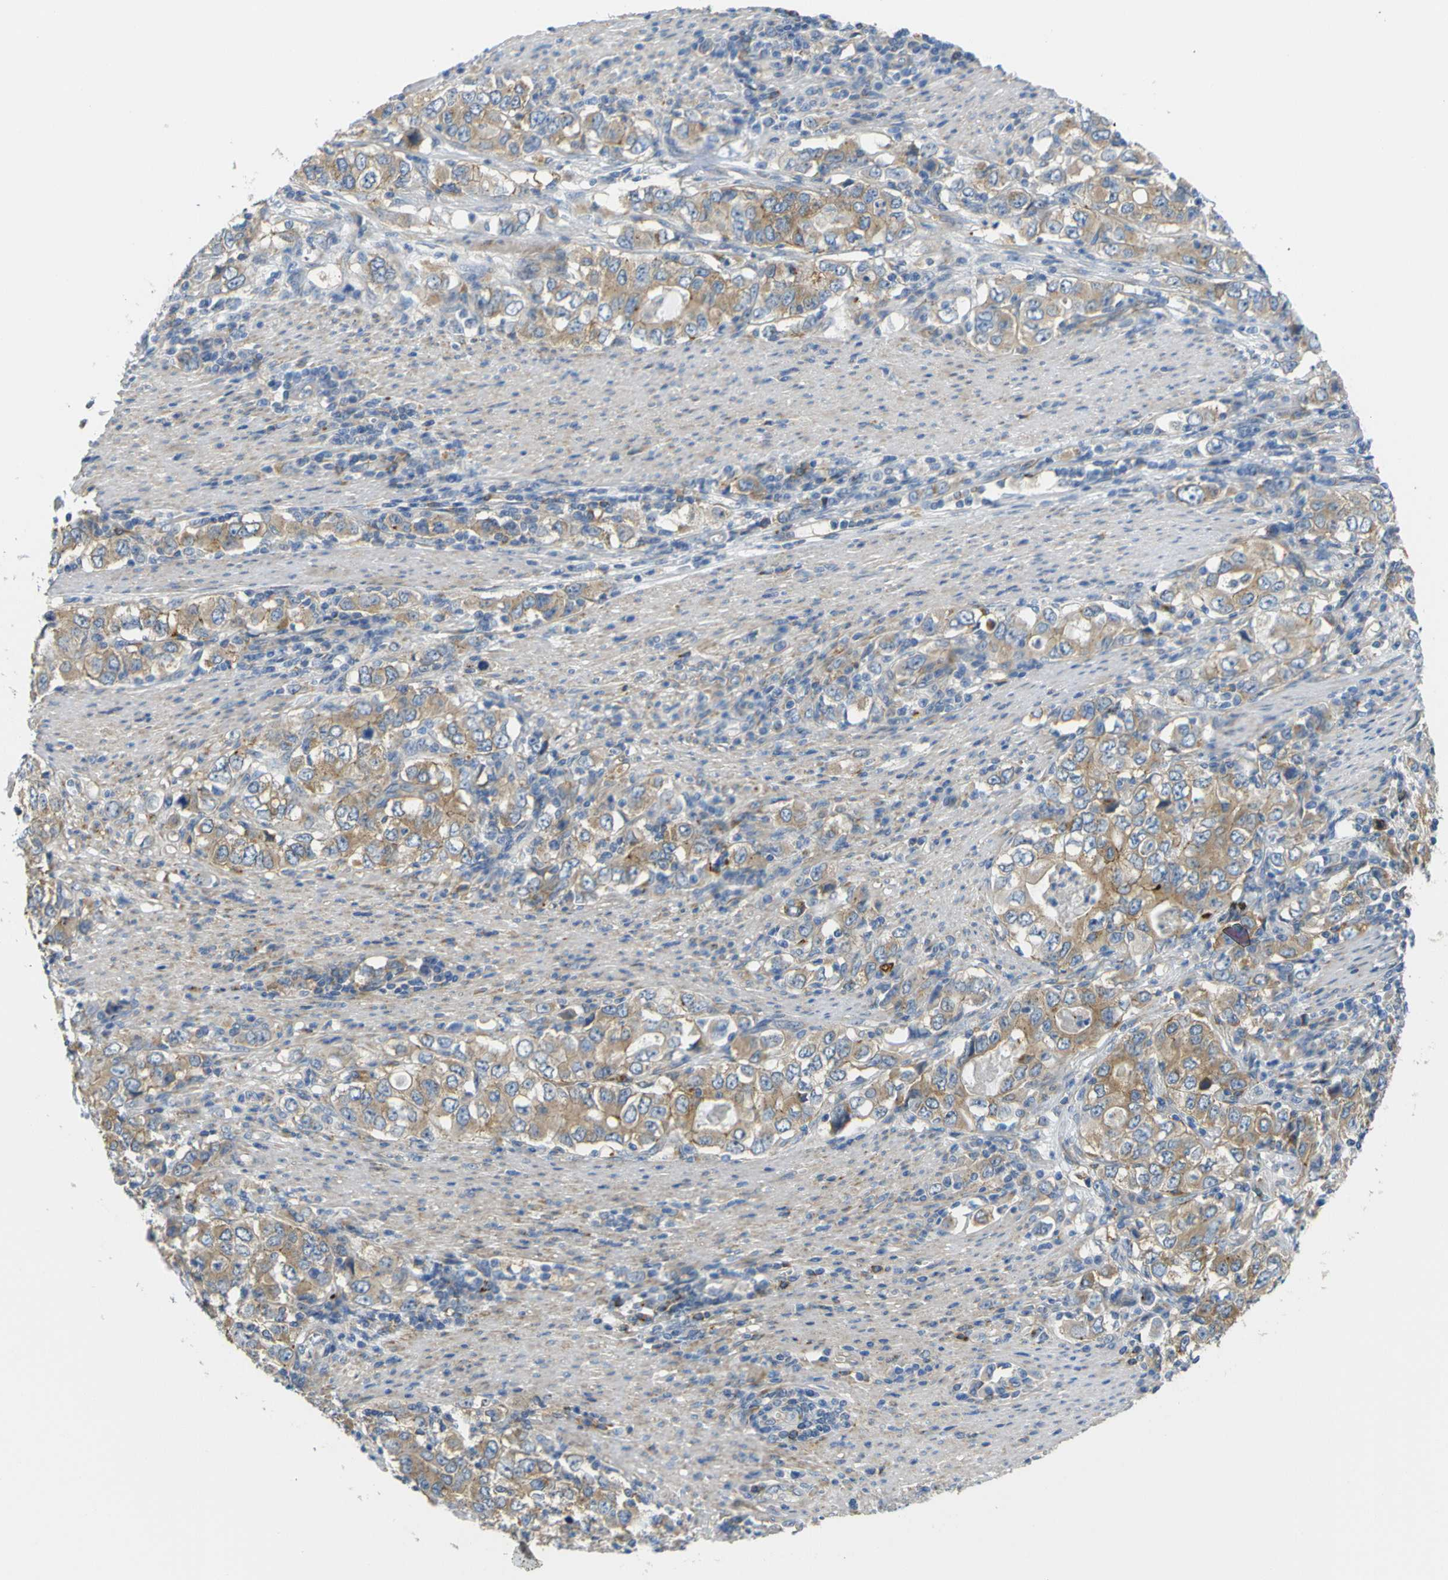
{"staining": {"intensity": "moderate", "quantity": ">75%", "location": "cytoplasmic/membranous"}, "tissue": "stomach cancer", "cell_type": "Tumor cells", "image_type": "cancer", "snomed": [{"axis": "morphology", "description": "Adenocarcinoma, NOS"}, {"axis": "topography", "description": "Stomach, lower"}], "caption": "Immunohistochemical staining of human stomach adenocarcinoma exhibits medium levels of moderate cytoplasmic/membranous expression in about >75% of tumor cells.", "gene": "SYPL1", "patient": {"sex": "female", "age": 72}}